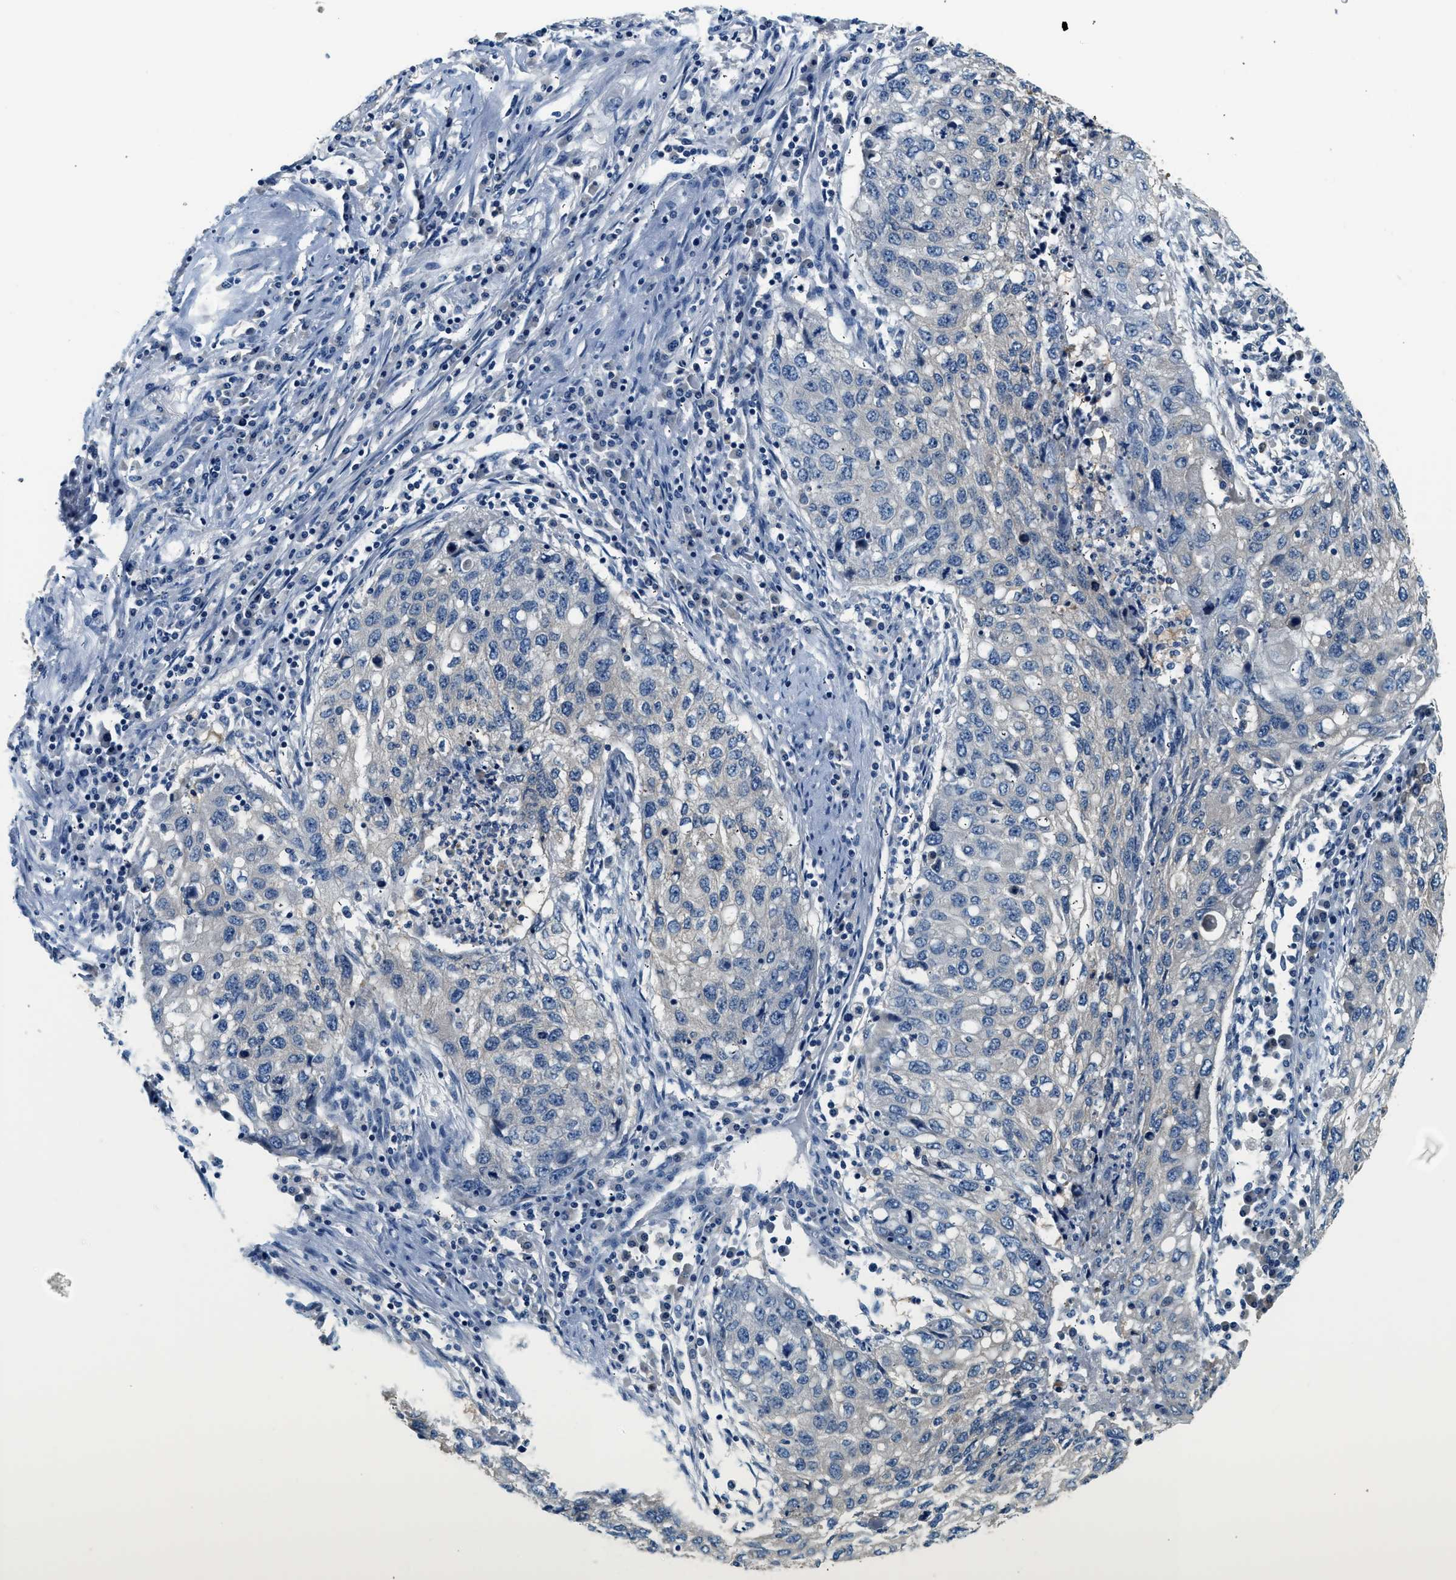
{"staining": {"intensity": "negative", "quantity": "none", "location": "none"}, "tissue": "lung cancer", "cell_type": "Tumor cells", "image_type": "cancer", "snomed": [{"axis": "morphology", "description": "Squamous cell carcinoma, NOS"}, {"axis": "topography", "description": "Lung"}], "caption": "IHC photomicrograph of human lung squamous cell carcinoma stained for a protein (brown), which reveals no staining in tumor cells.", "gene": "SLC35E1", "patient": {"sex": "female", "age": 63}}